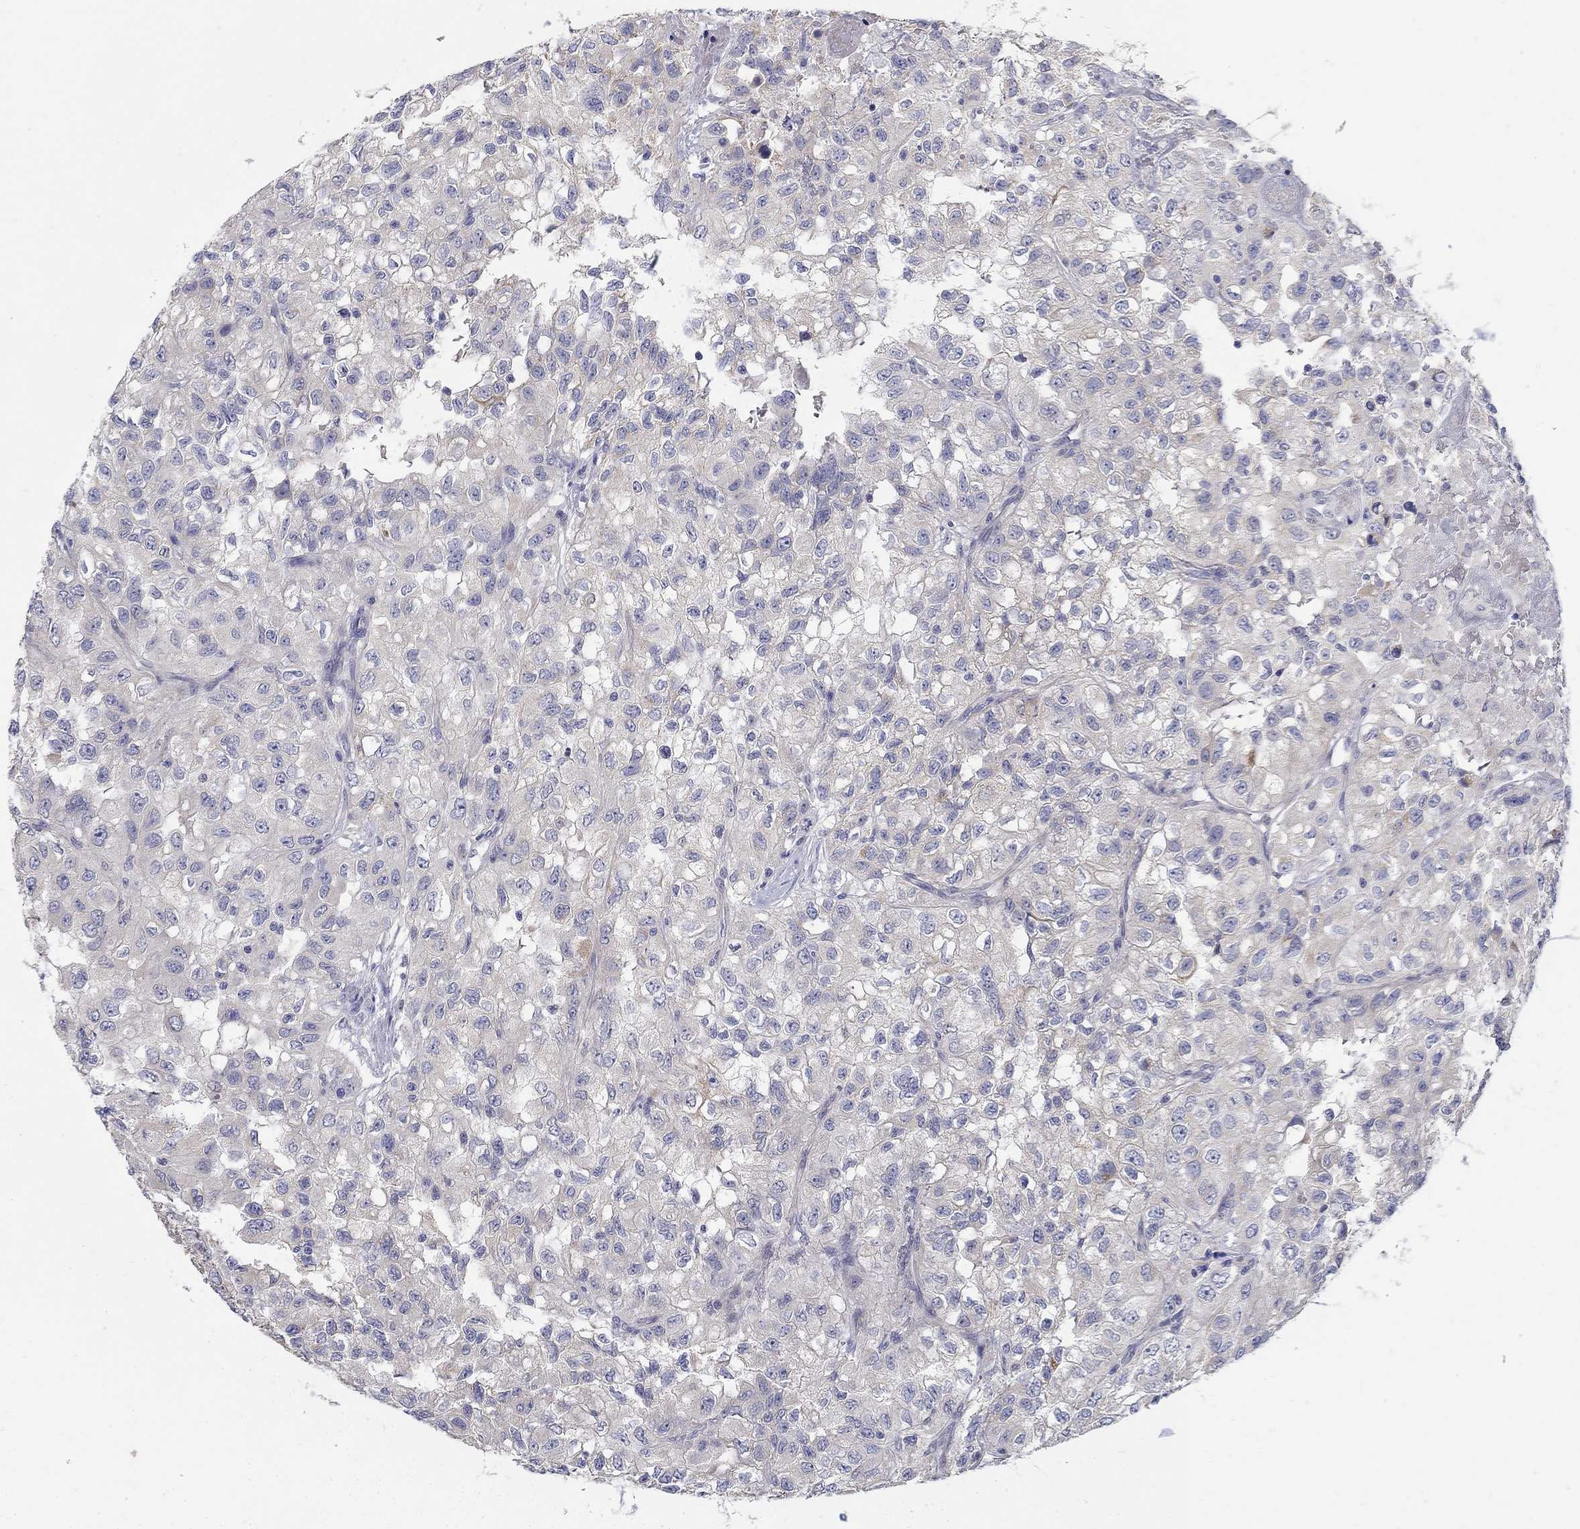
{"staining": {"intensity": "moderate", "quantity": "<25%", "location": "cytoplasmic/membranous"}, "tissue": "renal cancer", "cell_type": "Tumor cells", "image_type": "cancer", "snomed": [{"axis": "morphology", "description": "Adenocarcinoma, NOS"}, {"axis": "topography", "description": "Kidney"}], "caption": "DAB immunohistochemical staining of renal cancer shows moderate cytoplasmic/membranous protein positivity in approximately <25% of tumor cells.", "gene": "ABCA4", "patient": {"sex": "male", "age": 64}}